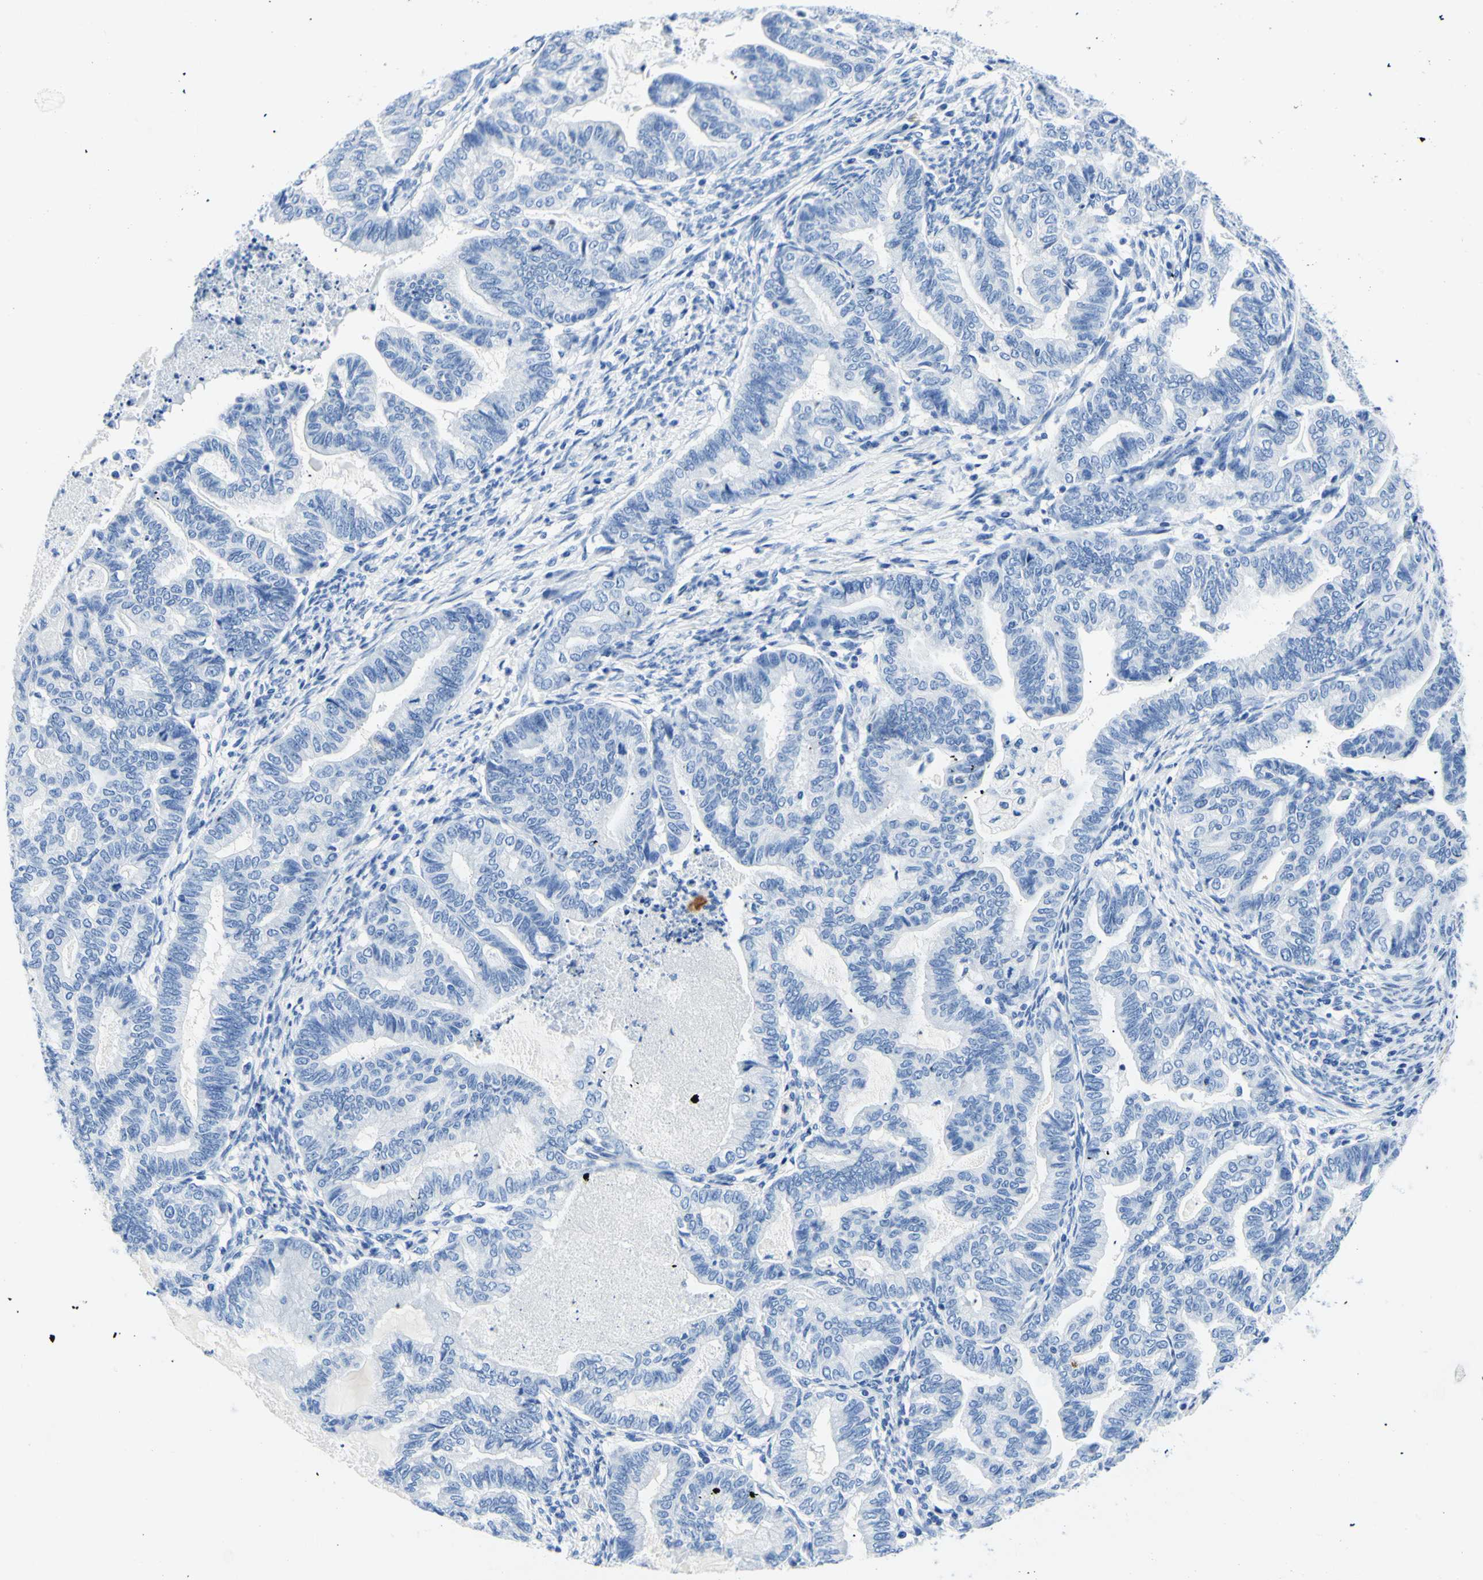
{"staining": {"intensity": "negative", "quantity": "none", "location": "none"}, "tissue": "endometrial cancer", "cell_type": "Tumor cells", "image_type": "cancer", "snomed": [{"axis": "morphology", "description": "Adenocarcinoma, NOS"}, {"axis": "topography", "description": "Endometrium"}], "caption": "There is no significant positivity in tumor cells of adenocarcinoma (endometrial).", "gene": "MYH2", "patient": {"sex": "female", "age": 79}}